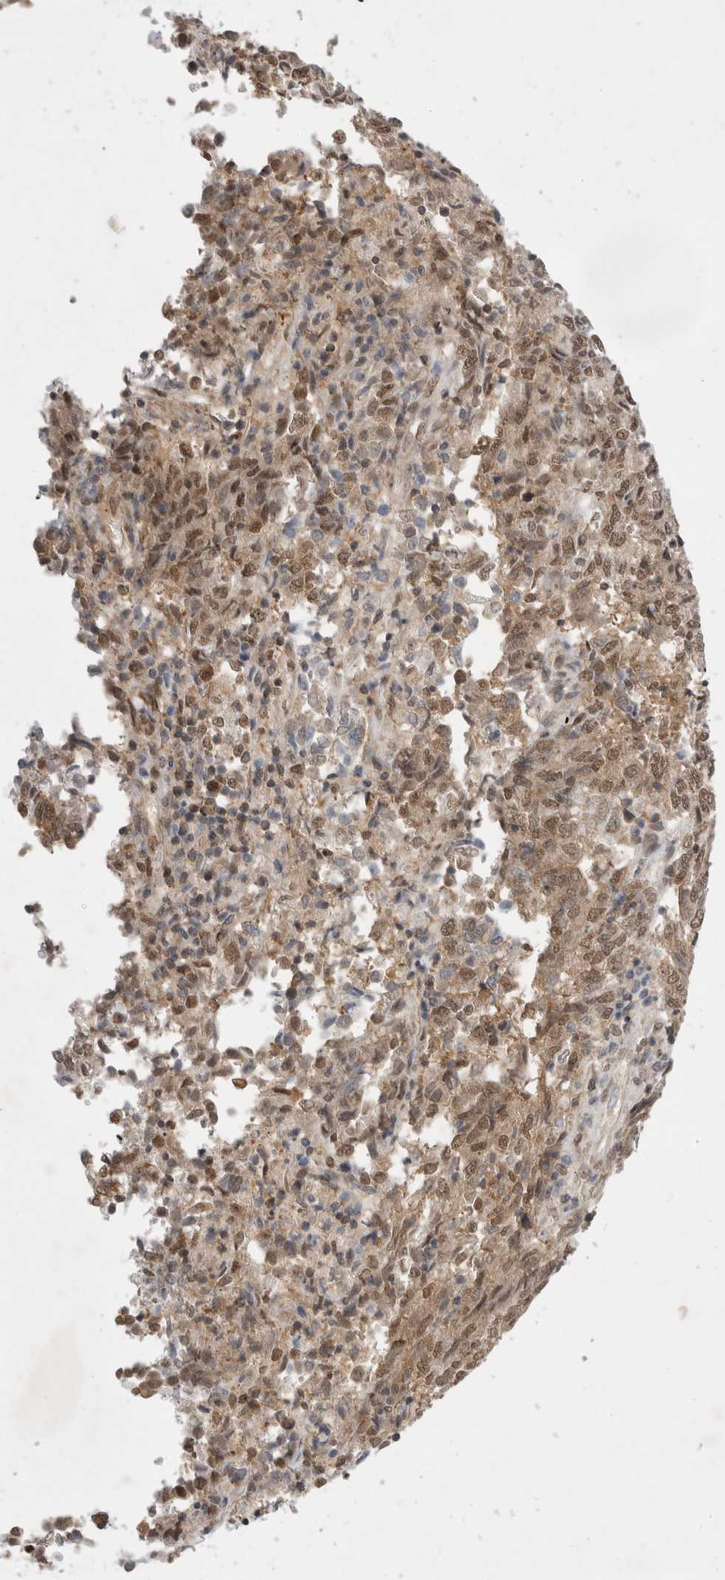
{"staining": {"intensity": "moderate", "quantity": ">75%", "location": "nuclear"}, "tissue": "endometrial cancer", "cell_type": "Tumor cells", "image_type": "cancer", "snomed": [{"axis": "morphology", "description": "Adenocarcinoma, NOS"}, {"axis": "topography", "description": "Endometrium"}], "caption": "Immunohistochemistry (IHC) photomicrograph of neoplastic tissue: human endometrial cancer (adenocarcinoma) stained using immunohistochemistry shows medium levels of moderate protein expression localized specifically in the nuclear of tumor cells, appearing as a nuclear brown color.", "gene": "WIPF2", "patient": {"sex": "female", "age": 80}}